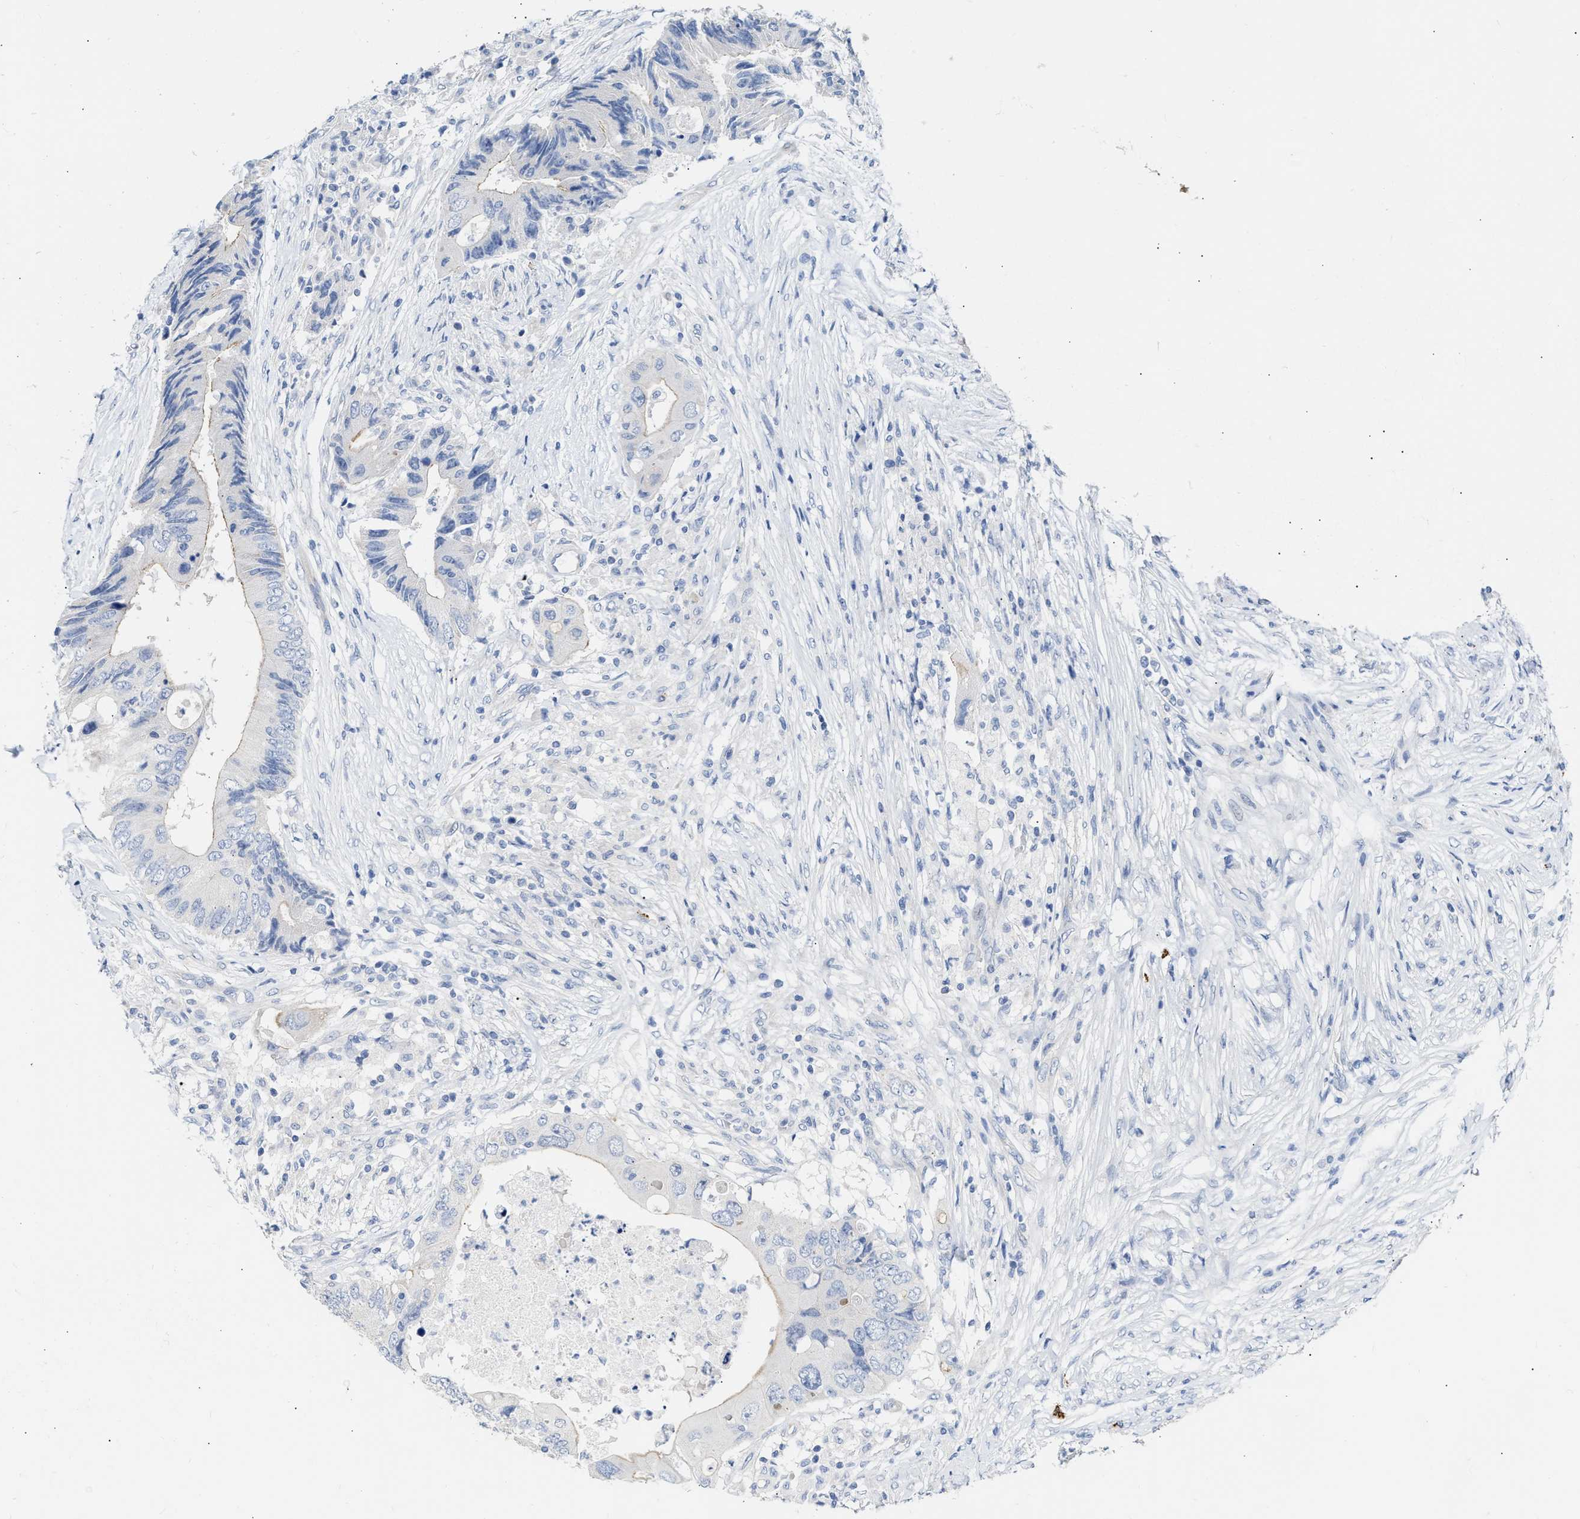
{"staining": {"intensity": "negative", "quantity": "none", "location": "none"}, "tissue": "colorectal cancer", "cell_type": "Tumor cells", "image_type": "cancer", "snomed": [{"axis": "morphology", "description": "Adenocarcinoma, NOS"}, {"axis": "topography", "description": "Colon"}], "caption": "Immunohistochemistry of human colorectal cancer (adenocarcinoma) reveals no positivity in tumor cells. (Brightfield microscopy of DAB IHC at high magnification).", "gene": "FHL1", "patient": {"sex": "male", "age": 71}}